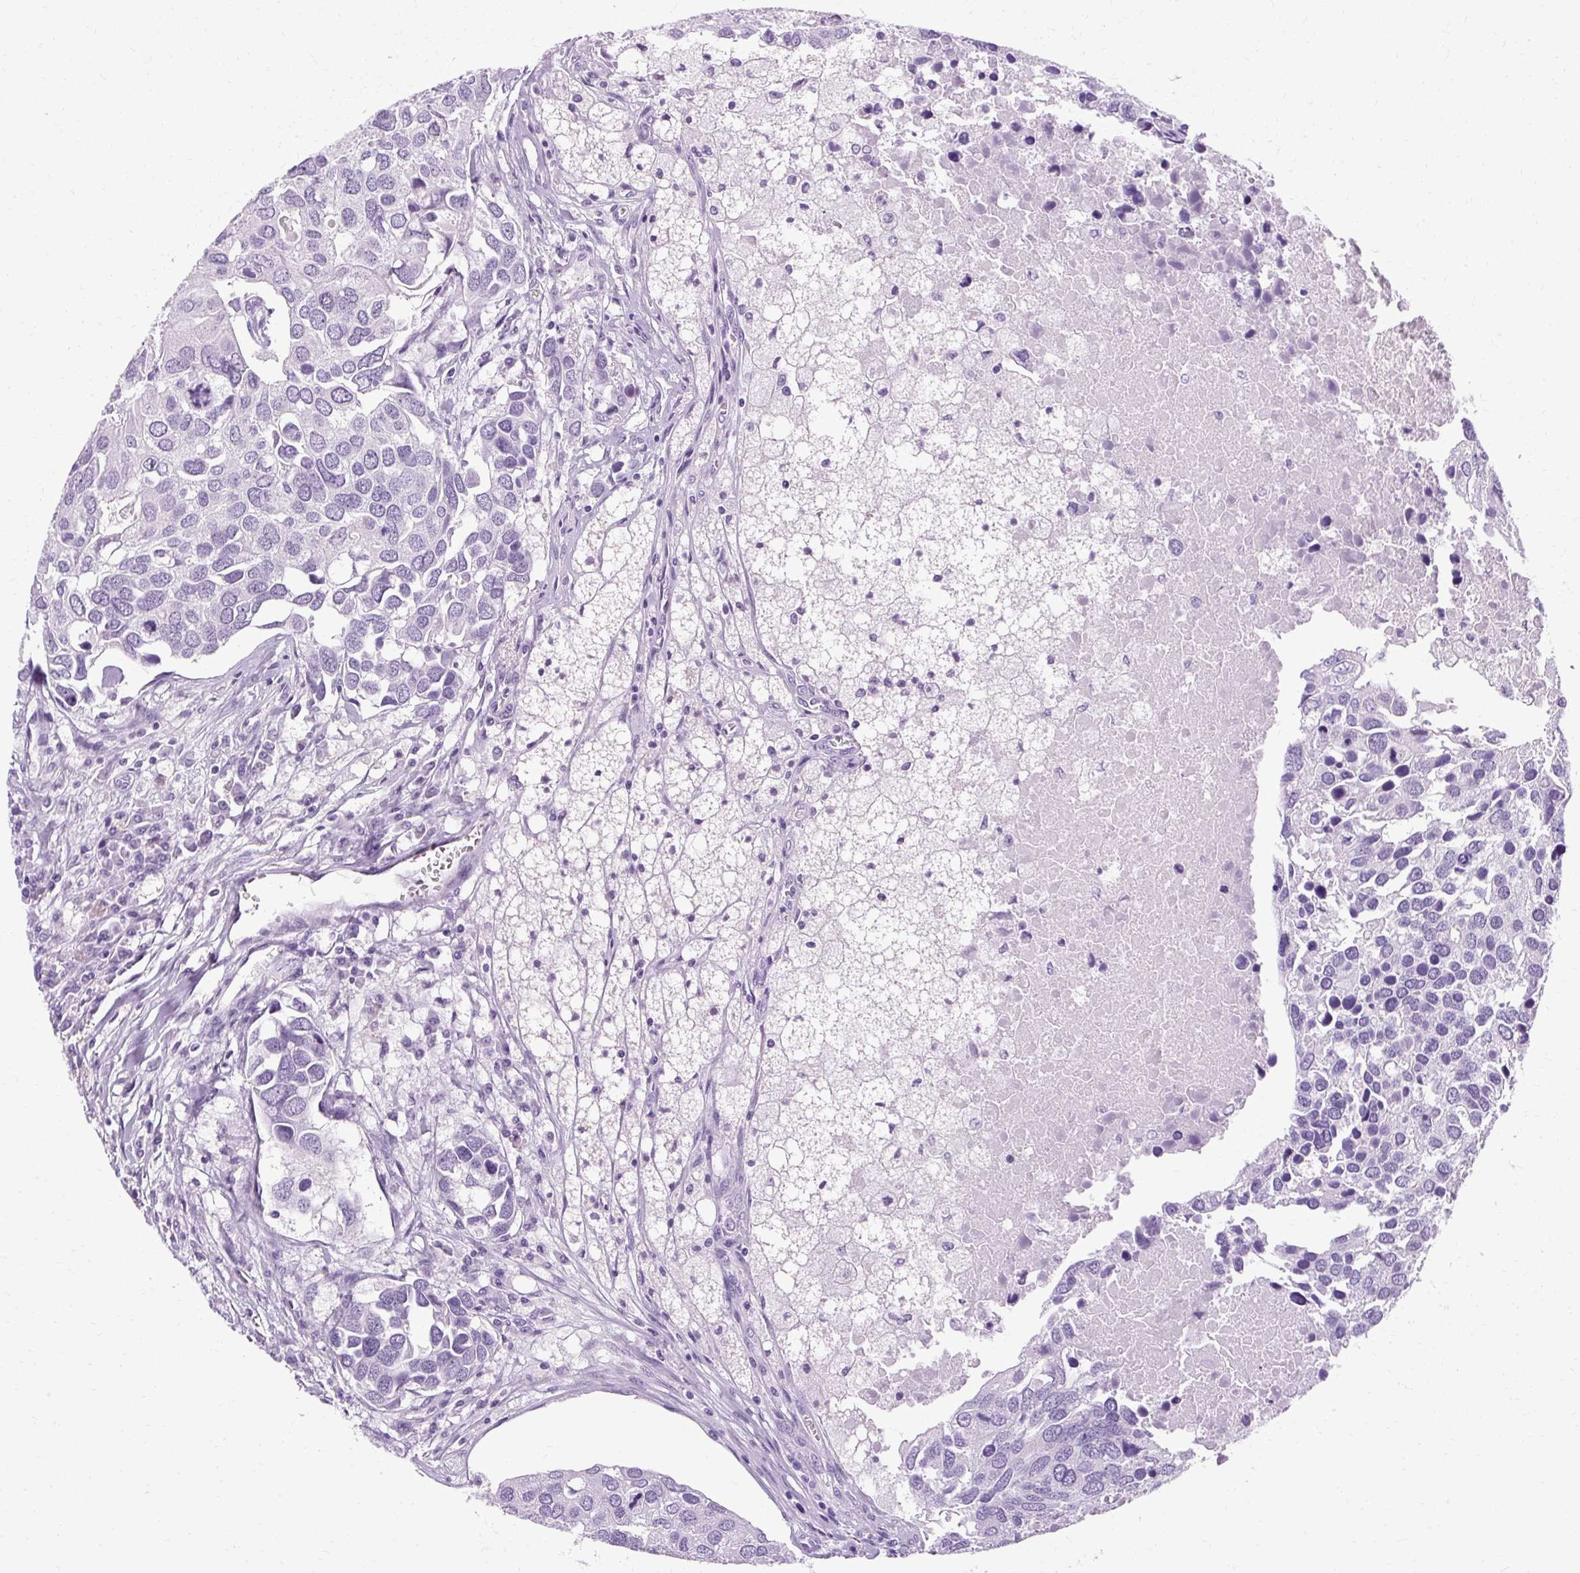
{"staining": {"intensity": "negative", "quantity": "none", "location": "none"}, "tissue": "breast cancer", "cell_type": "Tumor cells", "image_type": "cancer", "snomed": [{"axis": "morphology", "description": "Duct carcinoma"}, {"axis": "topography", "description": "Breast"}], "caption": "There is no significant positivity in tumor cells of breast cancer.", "gene": "B3GNT4", "patient": {"sex": "female", "age": 83}}